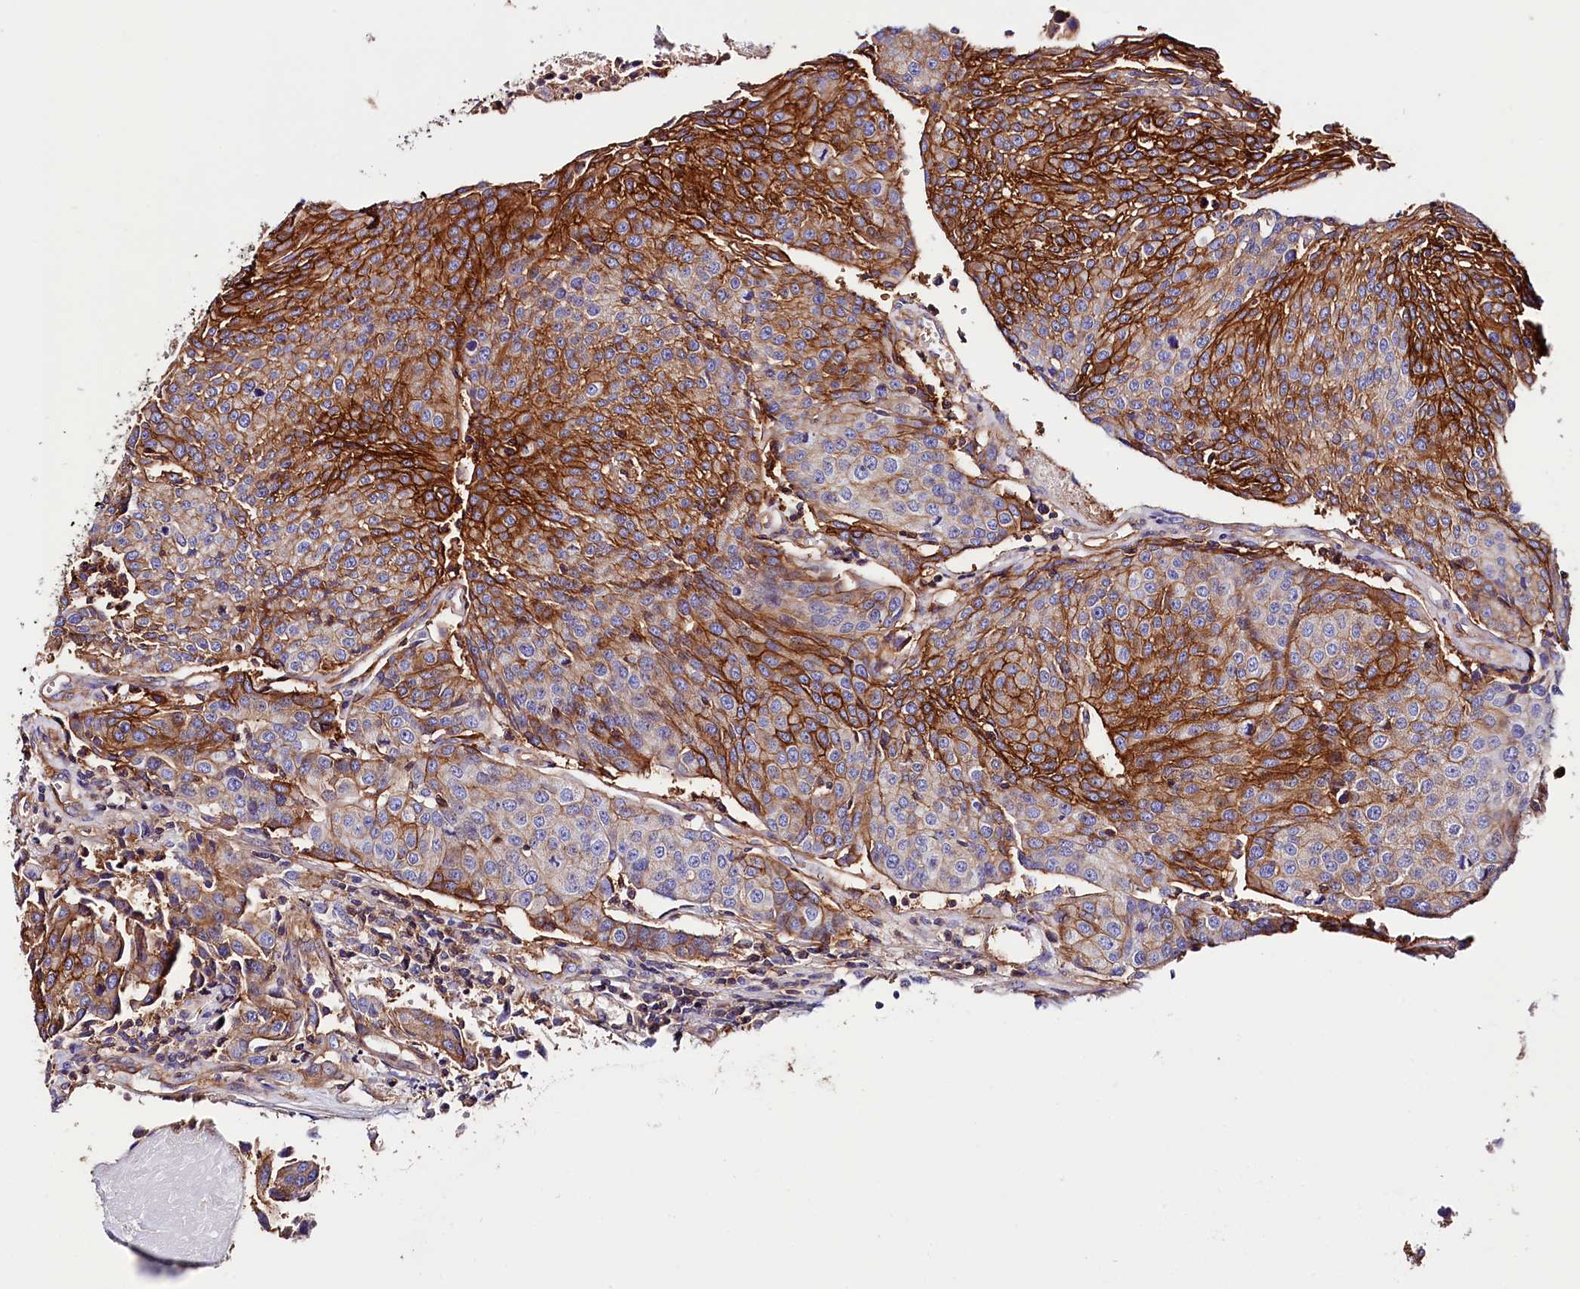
{"staining": {"intensity": "strong", "quantity": ">75%", "location": "cytoplasmic/membranous"}, "tissue": "urothelial cancer", "cell_type": "Tumor cells", "image_type": "cancer", "snomed": [{"axis": "morphology", "description": "Urothelial carcinoma, High grade"}, {"axis": "topography", "description": "Urinary bladder"}], "caption": "The histopathology image reveals immunohistochemical staining of urothelial cancer. There is strong cytoplasmic/membranous positivity is present in approximately >75% of tumor cells.", "gene": "ATP2B4", "patient": {"sex": "female", "age": 85}}